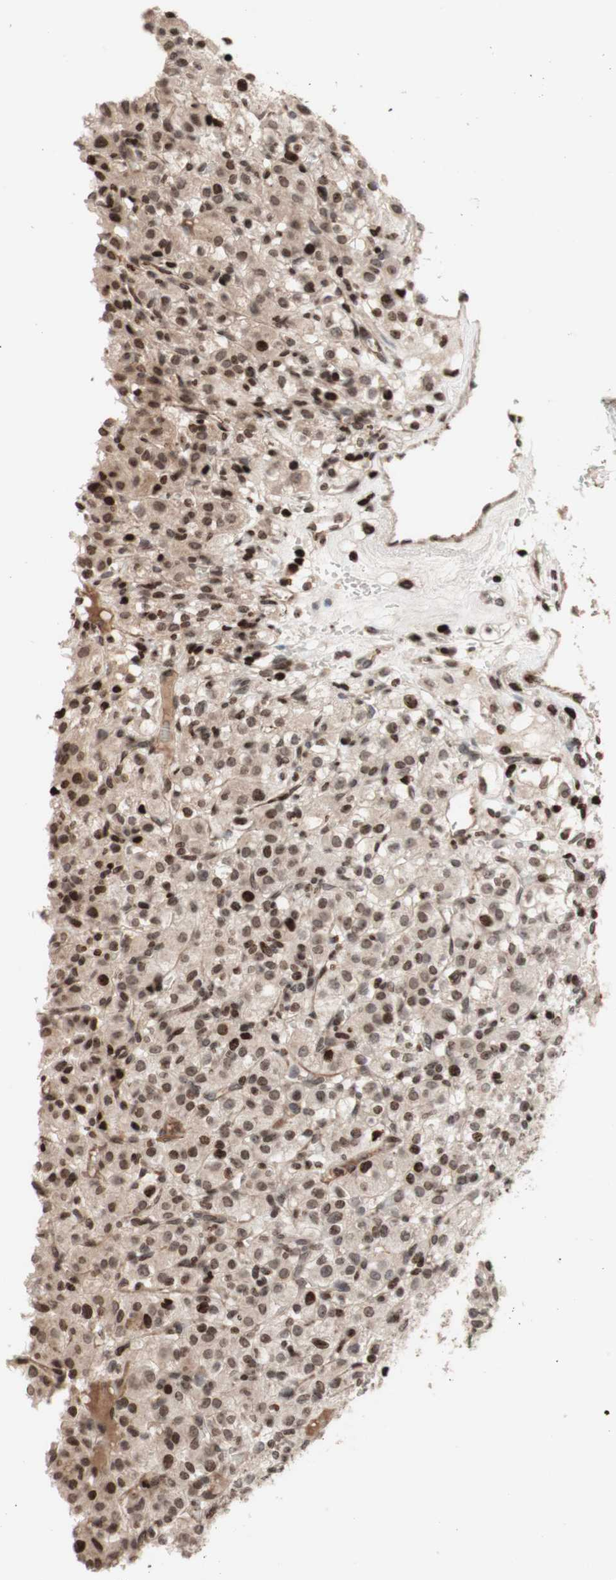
{"staining": {"intensity": "strong", "quantity": "<25%", "location": "cytoplasmic/membranous,nuclear"}, "tissue": "renal cancer", "cell_type": "Tumor cells", "image_type": "cancer", "snomed": [{"axis": "morphology", "description": "Normal tissue, NOS"}, {"axis": "morphology", "description": "Adenocarcinoma, NOS"}, {"axis": "topography", "description": "Kidney"}], "caption": "Adenocarcinoma (renal) was stained to show a protein in brown. There is medium levels of strong cytoplasmic/membranous and nuclear staining in about <25% of tumor cells. The protein is shown in brown color, while the nuclei are stained blue.", "gene": "POLA1", "patient": {"sex": "female", "age": 72}}